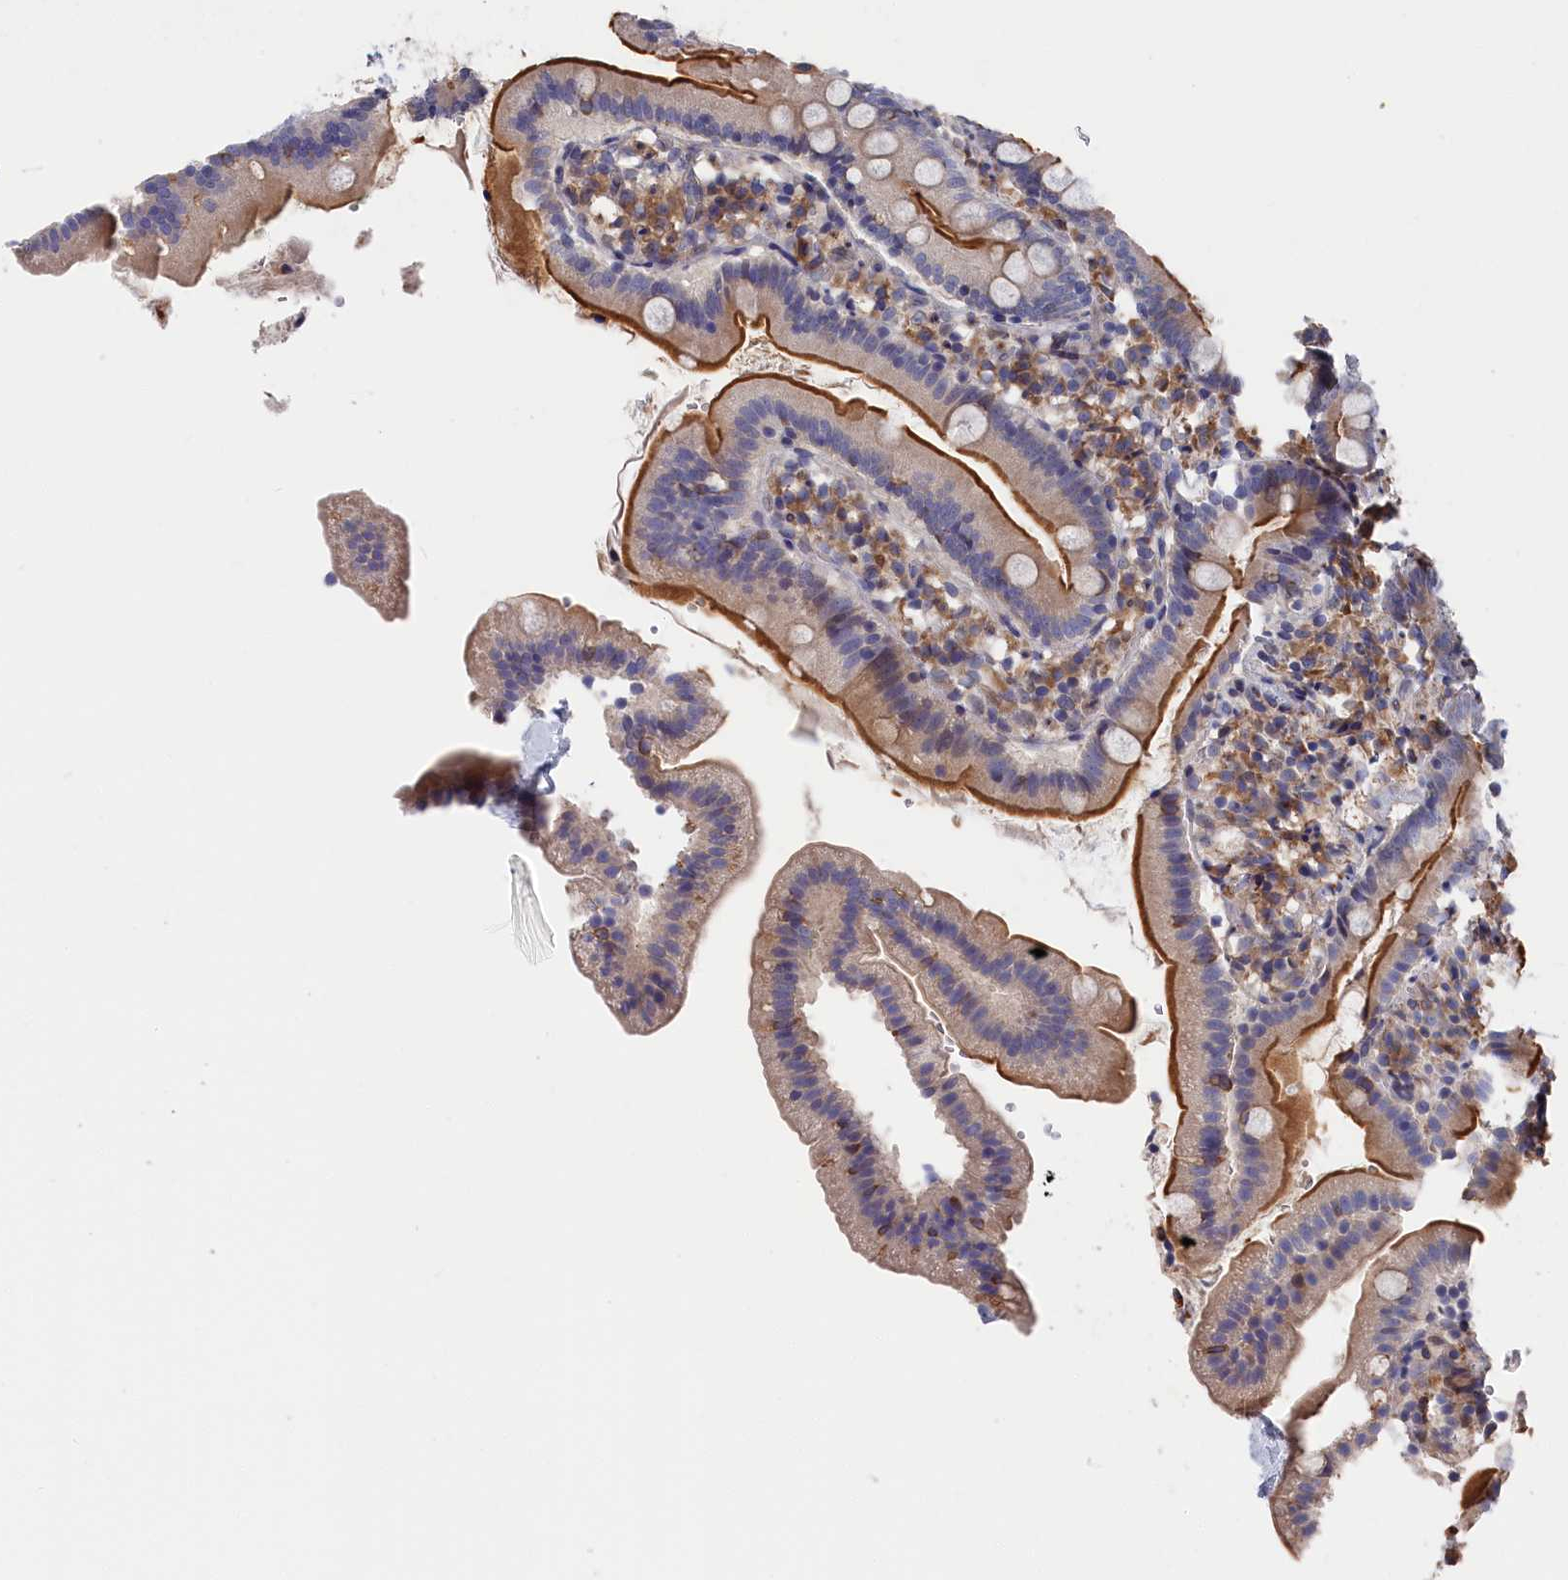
{"staining": {"intensity": "moderate", "quantity": ">75%", "location": "cytoplasmic/membranous"}, "tissue": "duodenum", "cell_type": "Glandular cells", "image_type": "normal", "snomed": [{"axis": "morphology", "description": "Normal tissue, NOS"}, {"axis": "topography", "description": "Duodenum"}], "caption": "Immunohistochemistry histopathology image of unremarkable duodenum stained for a protein (brown), which exhibits medium levels of moderate cytoplasmic/membranous positivity in approximately >75% of glandular cells.", "gene": "CYB5D2", "patient": {"sex": "female", "age": 67}}